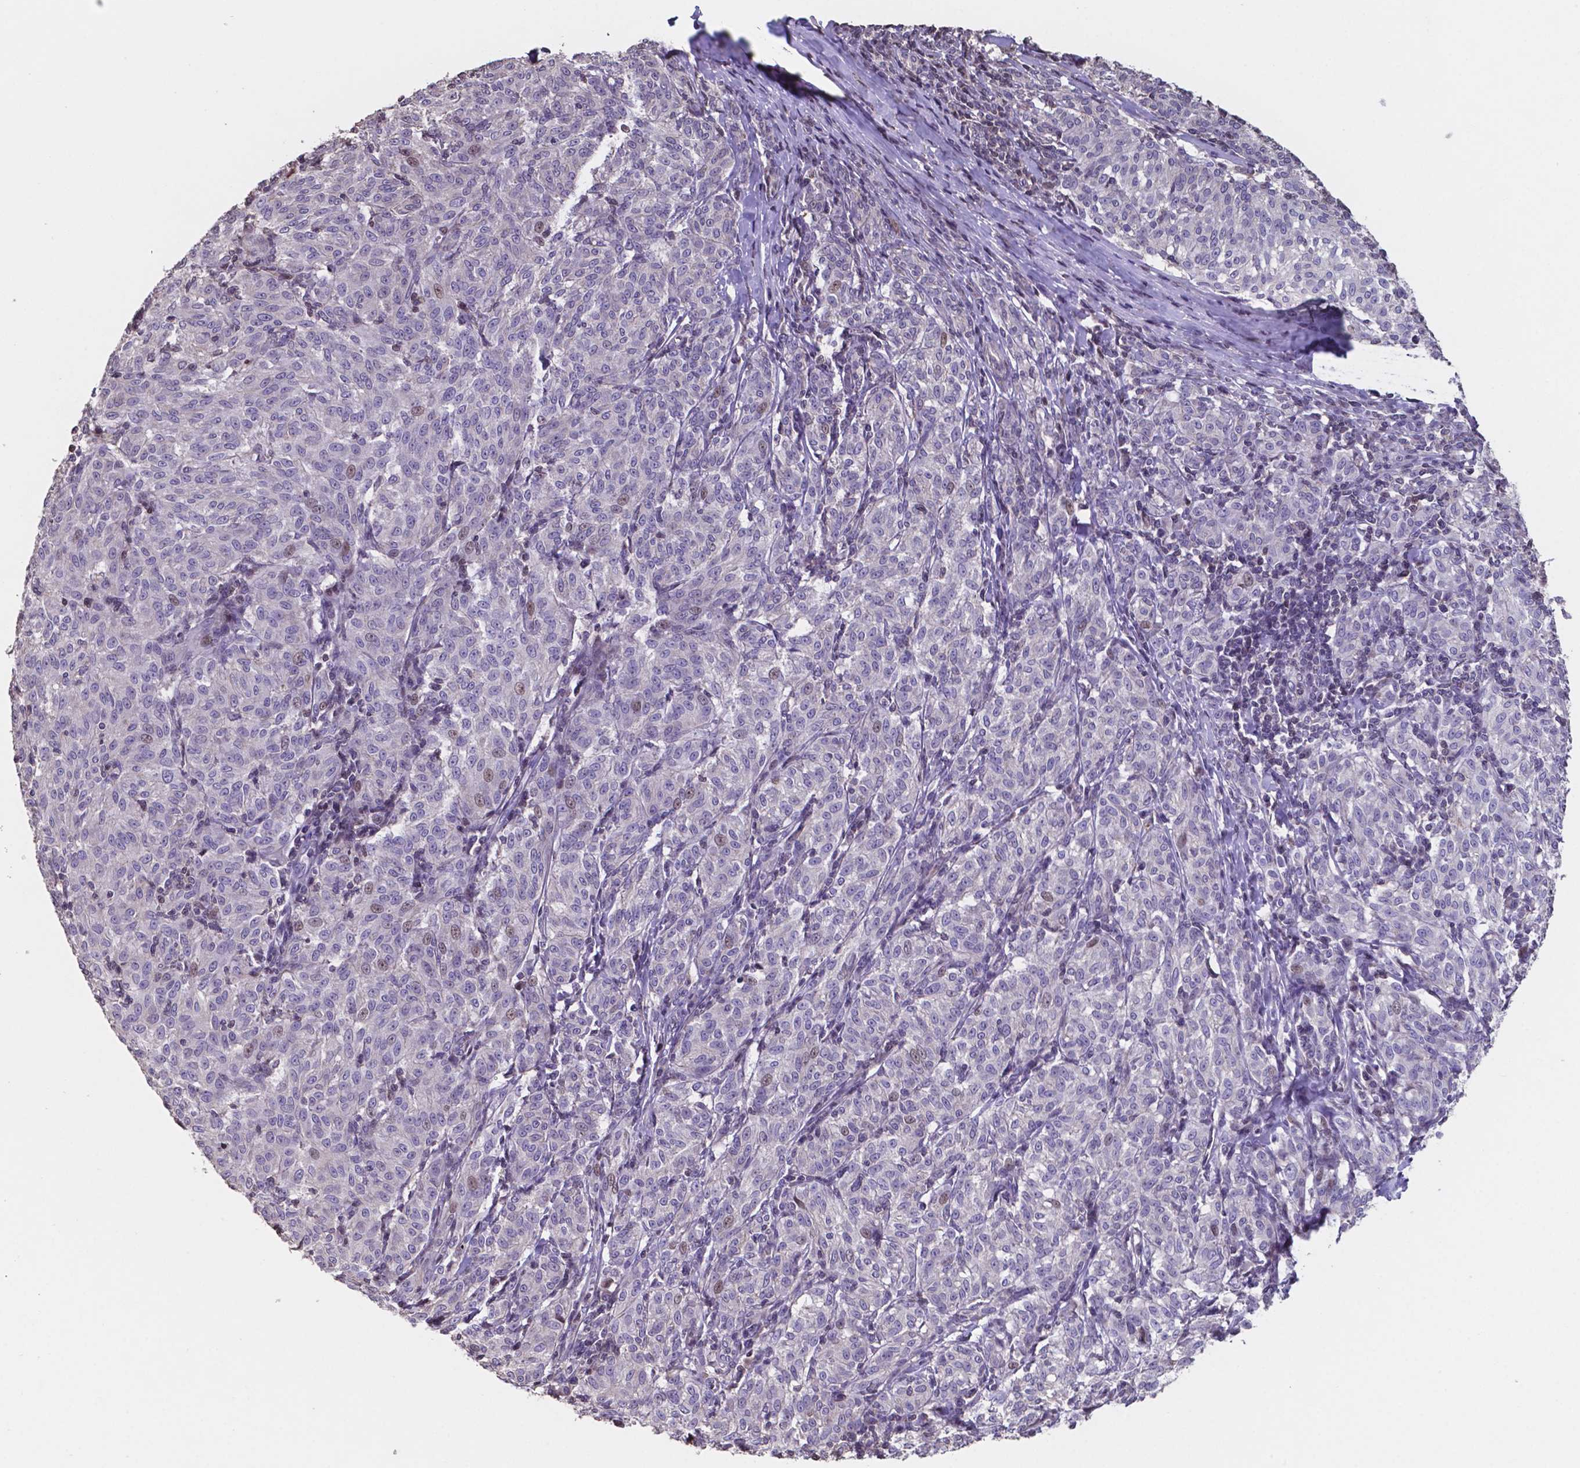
{"staining": {"intensity": "weak", "quantity": "<25%", "location": "nuclear"}, "tissue": "melanoma", "cell_type": "Tumor cells", "image_type": "cancer", "snomed": [{"axis": "morphology", "description": "Malignant melanoma, NOS"}, {"axis": "topography", "description": "Skin"}], "caption": "Tumor cells show no significant positivity in malignant melanoma.", "gene": "MLC1", "patient": {"sex": "female", "age": 72}}